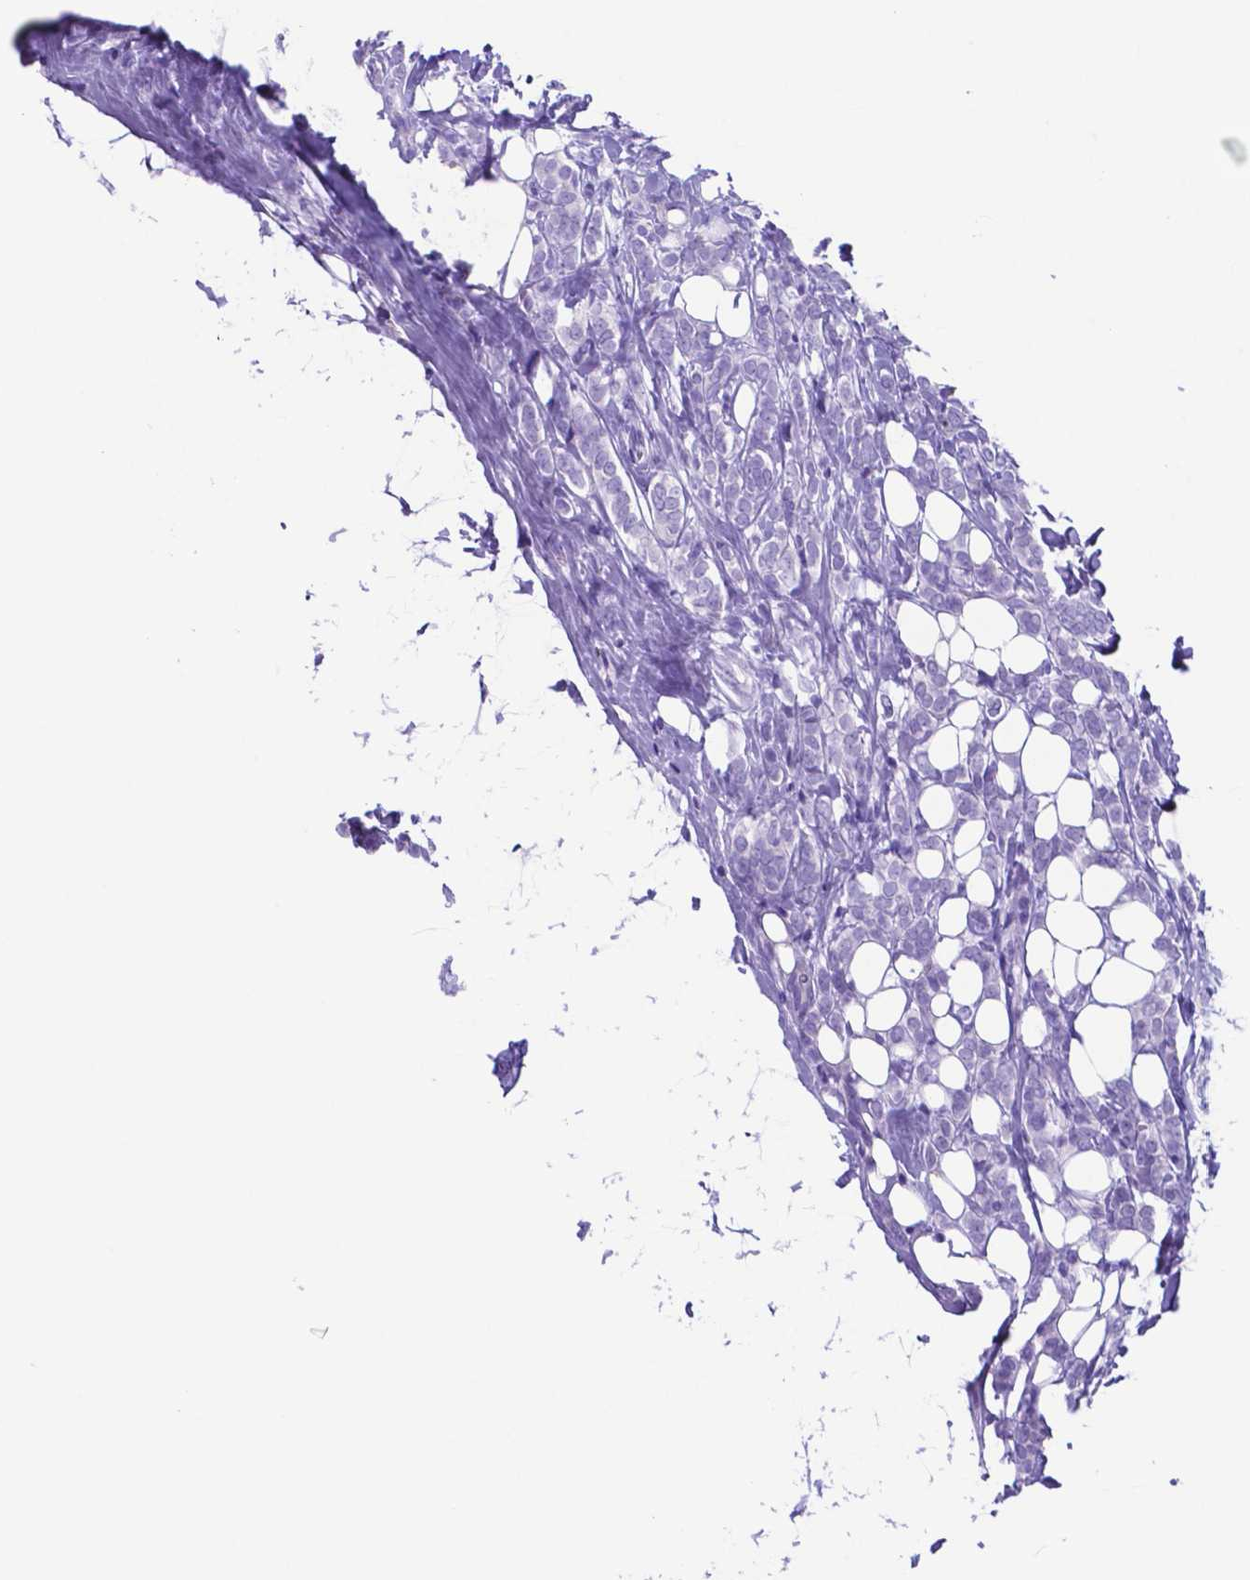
{"staining": {"intensity": "negative", "quantity": "none", "location": "none"}, "tissue": "breast cancer", "cell_type": "Tumor cells", "image_type": "cancer", "snomed": [{"axis": "morphology", "description": "Lobular carcinoma"}, {"axis": "topography", "description": "Breast"}], "caption": "An immunohistochemistry (IHC) histopathology image of breast lobular carcinoma is shown. There is no staining in tumor cells of breast lobular carcinoma. (DAB immunohistochemistry with hematoxylin counter stain).", "gene": "DNAAF8", "patient": {"sex": "female", "age": 49}}